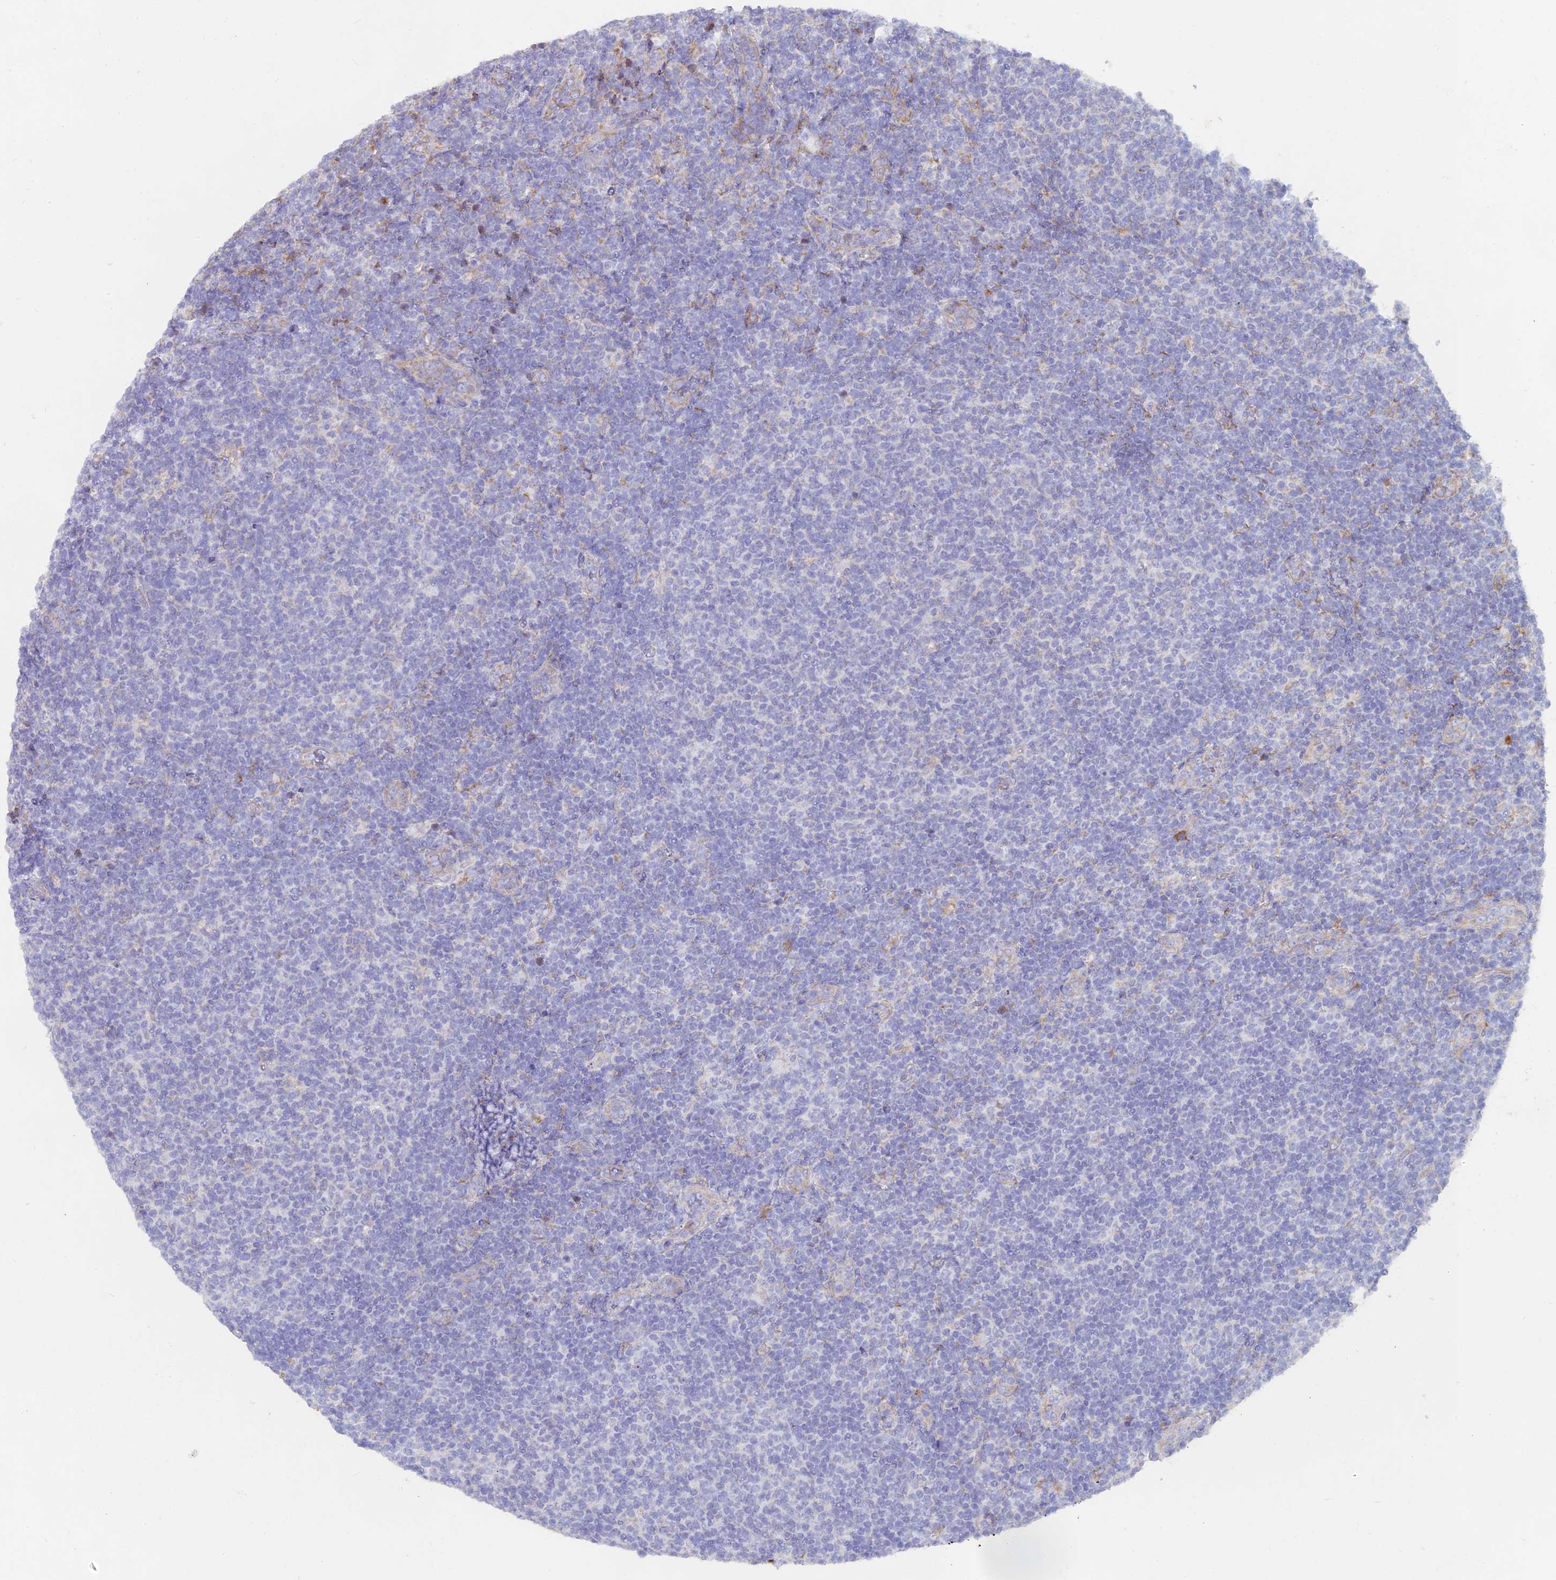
{"staining": {"intensity": "negative", "quantity": "none", "location": "none"}, "tissue": "lymphoma", "cell_type": "Tumor cells", "image_type": "cancer", "snomed": [{"axis": "morphology", "description": "Malignant lymphoma, non-Hodgkin's type, Low grade"}, {"axis": "topography", "description": "Lymph node"}], "caption": "Tumor cells are negative for brown protein staining in low-grade malignant lymphoma, non-Hodgkin's type. (Immunohistochemistry (ihc), brightfield microscopy, high magnification).", "gene": "WDR35", "patient": {"sex": "male", "age": 66}}